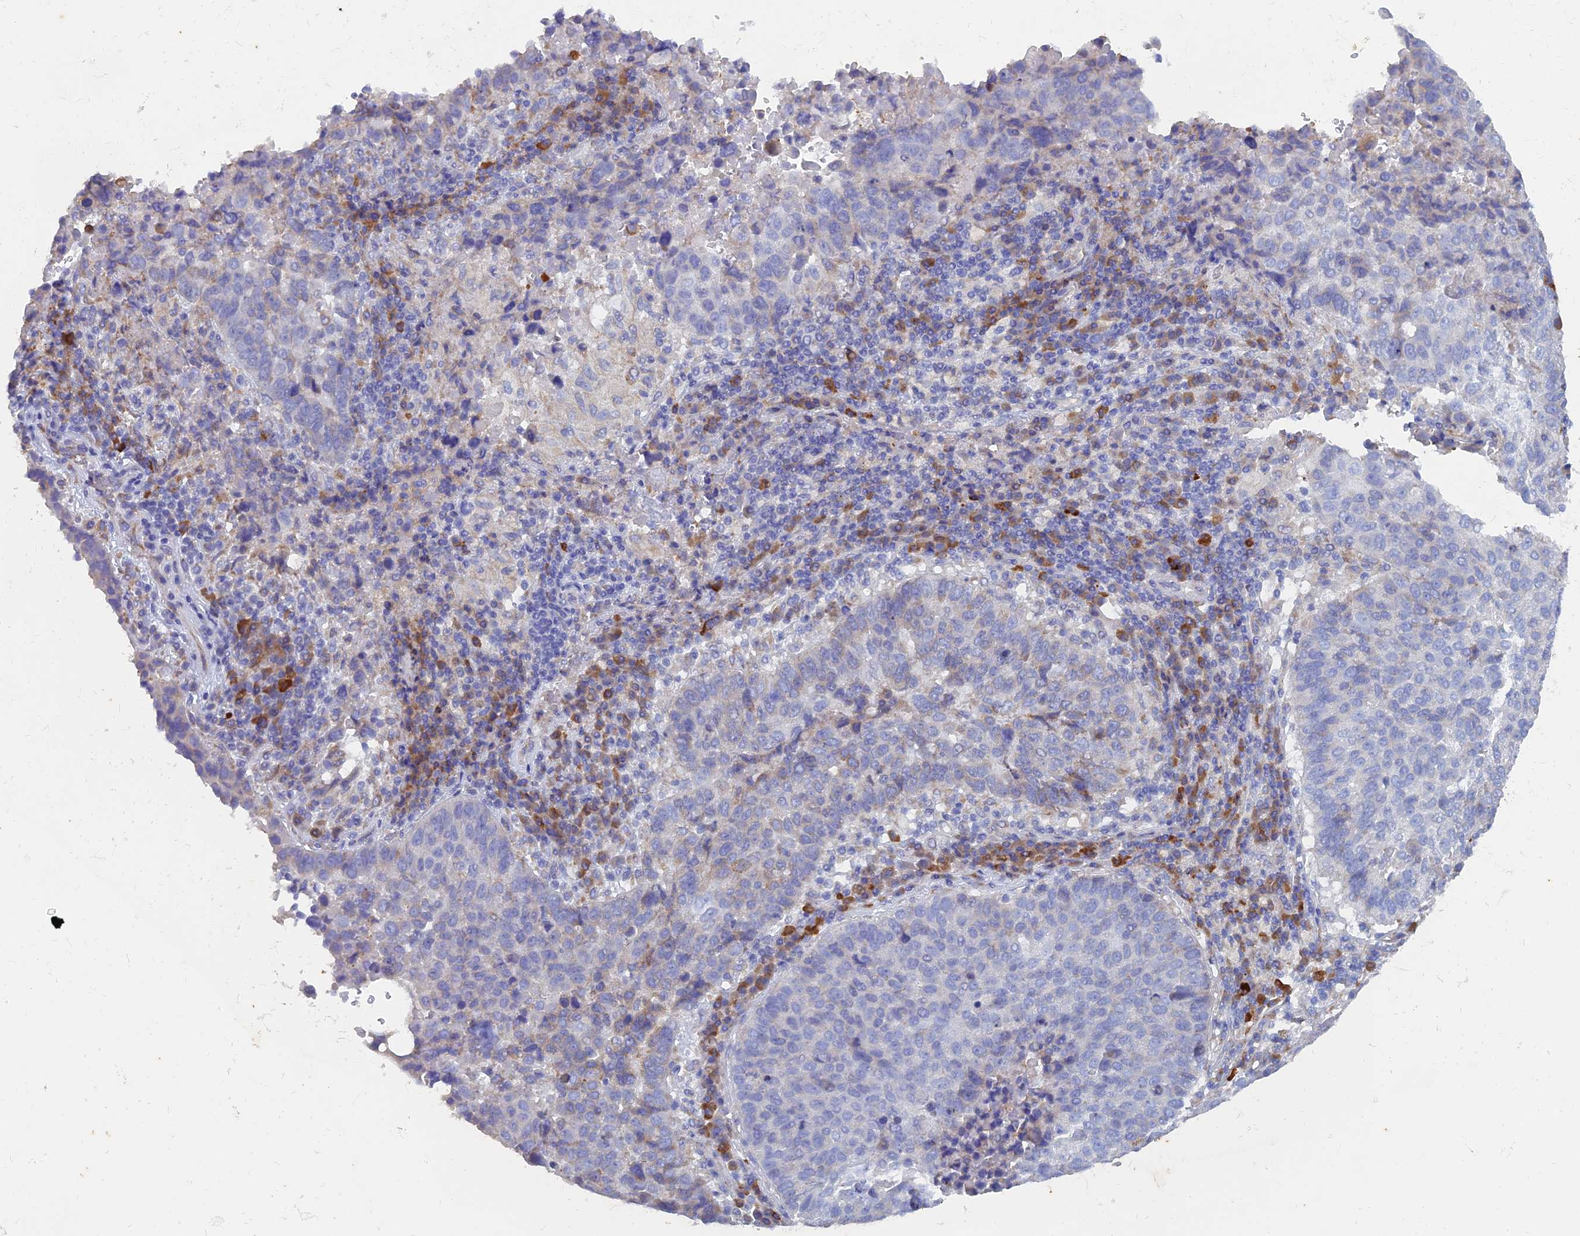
{"staining": {"intensity": "negative", "quantity": "none", "location": "none"}, "tissue": "lung cancer", "cell_type": "Tumor cells", "image_type": "cancer", "snomed": [{"axis": "morphology", "description": "Squamous cell carcinoma, NOS"}, {"axis": "topography", "description": "Lung"}], "caption": "IHC histopathology image of neoplastic tissue: lung cancer (squamous cell carcinoma) stained with DAB (3,3'-diaminobenzidine) reveals no significant protein positivity in tumor cells.", "gene": "WDR35", "patient": {"sex": "male", "age": 73}}